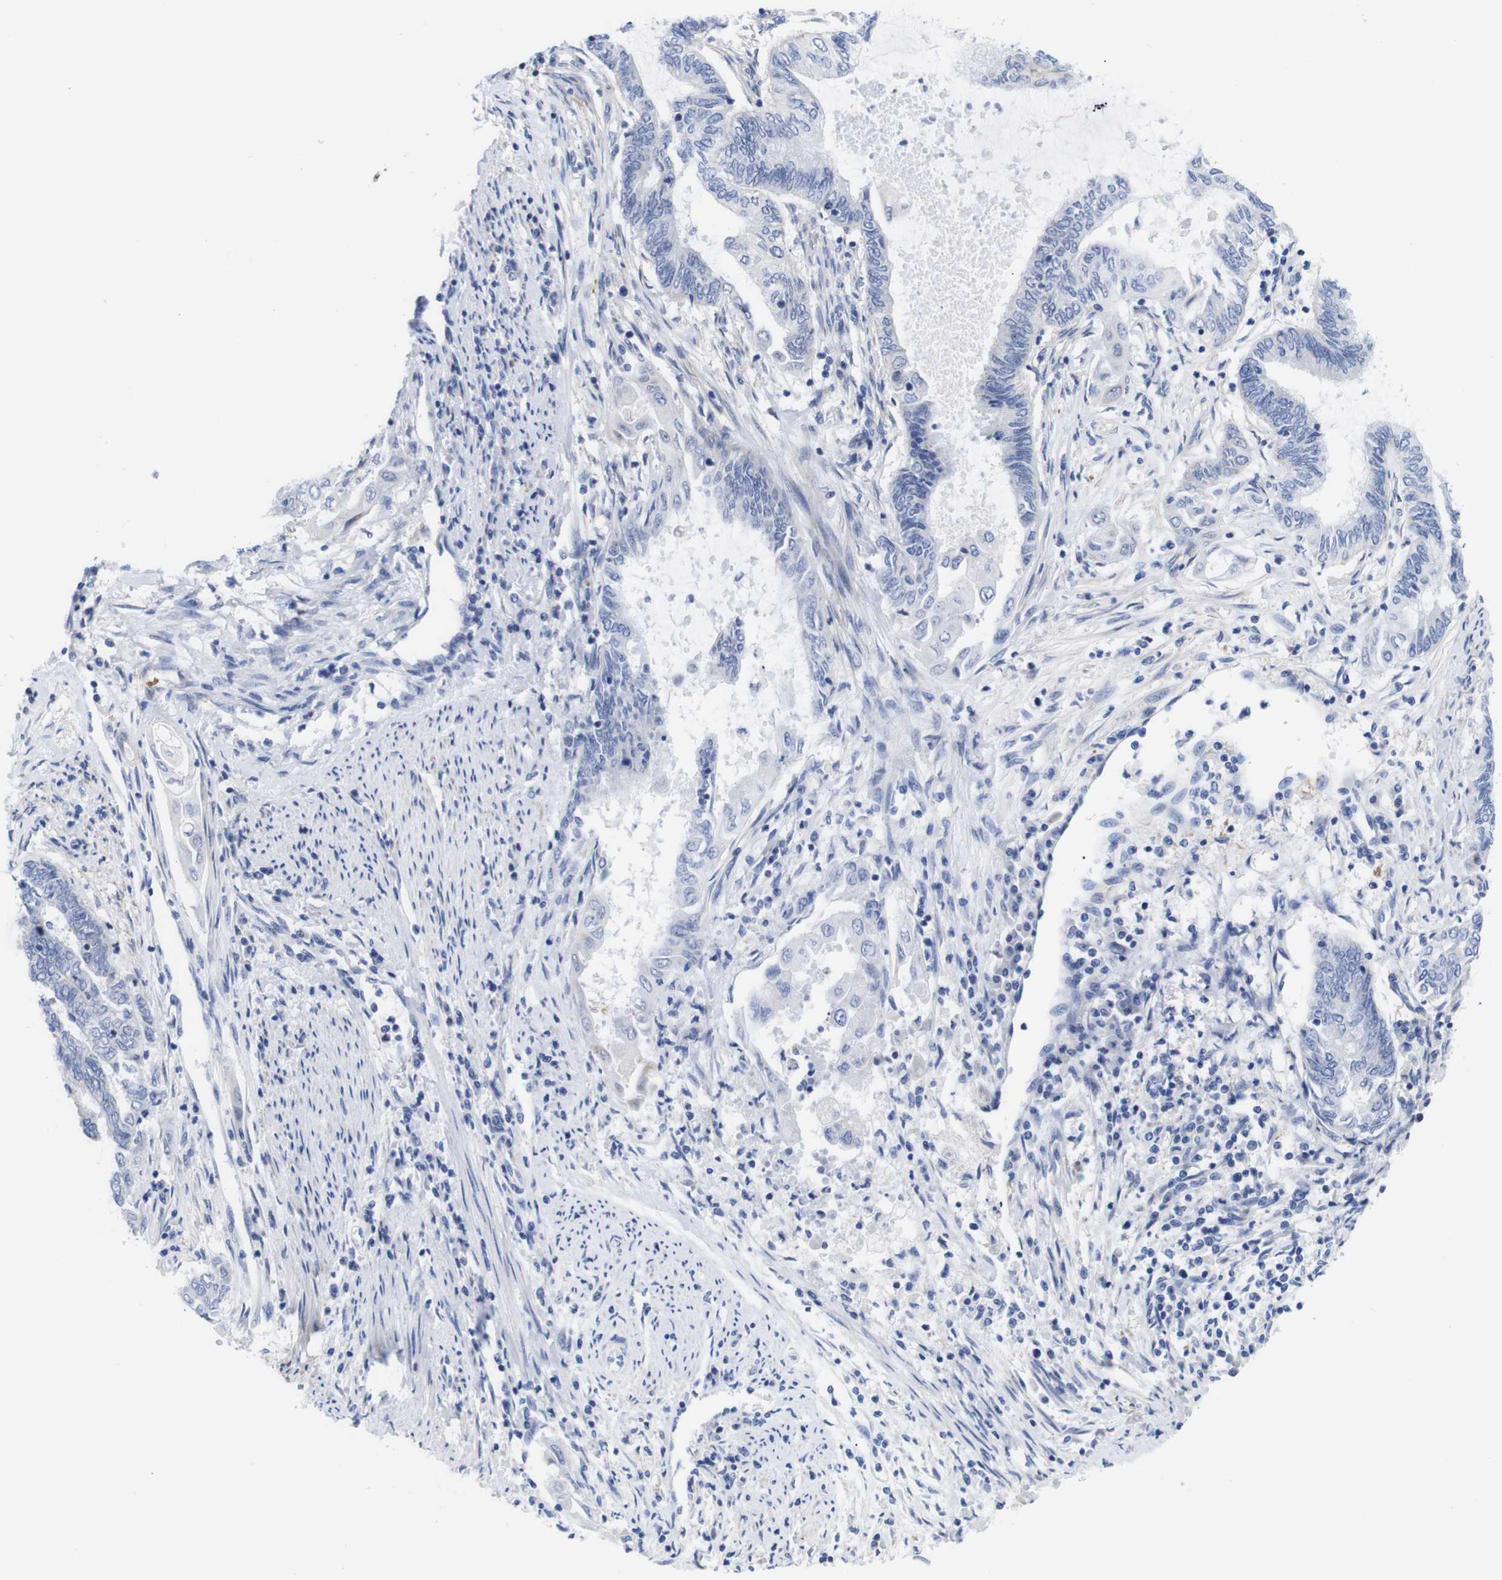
{"staining": {"intensity": "negative", "quantity": "none", "location": "none"}, "tissue": "endometrial cancer", "cell_type": "Tumor cells", "image_type": "cancer", "snomed": [{"axis": "morphology", "description": "Adenocarcinoma, NOS"}, {"axis": "topography", "description": "Uterus"}, {"axis": "topography", "description": "Endometrium"}], "caption": "Tumor cells are negative for protein expression in human endometrial adenocarcinoma. (Immunohistochemistry, brightfield microscopy, high magnification).", "gene": "LRRC55", "patient": {"sex": "female", "age": 70}}